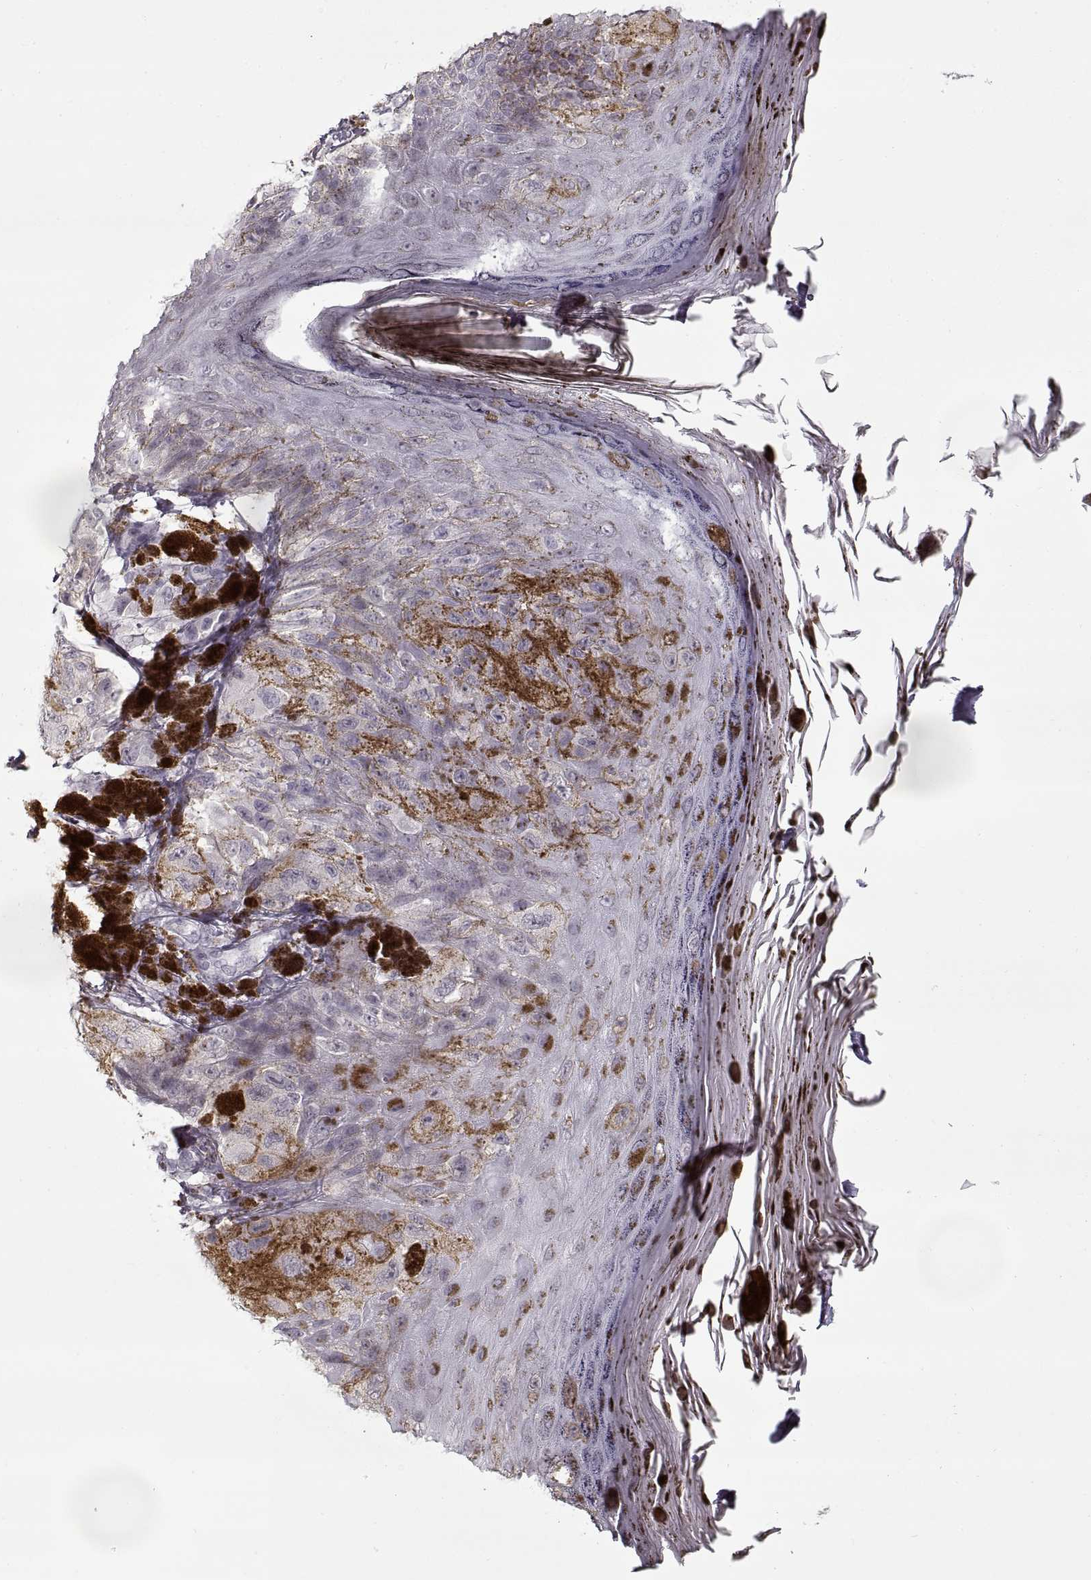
{"staining": {"intensity": "weak", "quantity": "<25%", "location": "cytoplasmic/membranous"}, "tissue": "melanoma", "cell_type": "Tumor cells", "image_type": "cancer", "snomed": [{"axis": "morphology", "description": "Malignant melanoma, NOS"}, {"axis": "topography", "description": "Skin"}], "caption": "A micrograph of human malignant melanoma is negative for staining in tumor cells.", "gene": "GAD2", "patient": {"sex": "male", "age": 36}}